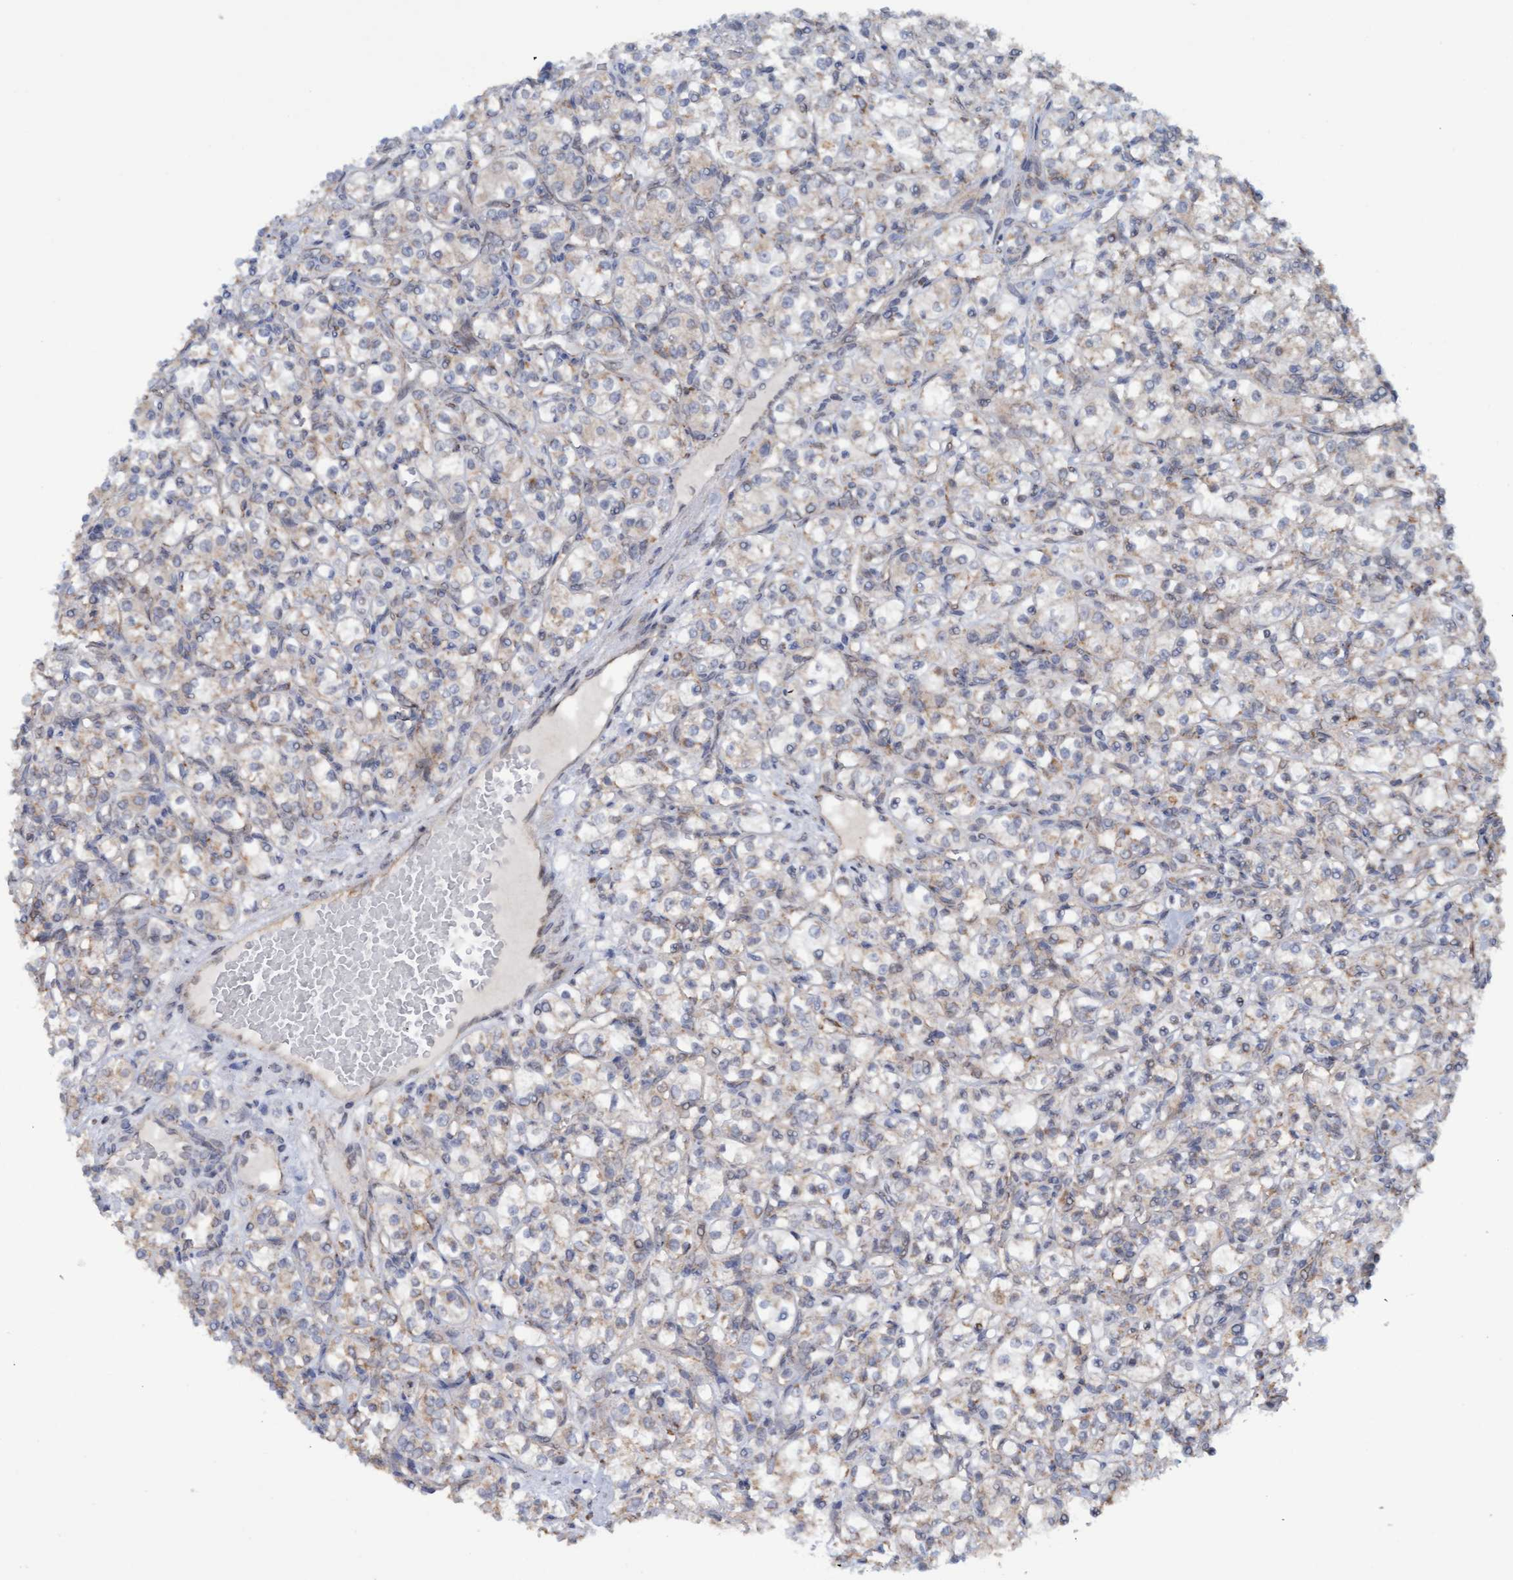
{"staining": {"intensity": "weak", "quantity": "<25%", "location": "cytoplasmic/membranous"}, "tissue": "renal cancer", "cell_type": "Tumor cells", "image_type": "cancer", "snomed": [{"axis": "morphology", "description": "Adenocarcinoma, NOS"}, {"axis": "topography", "description": "Kidney"}], "caption": "High magnification brightfield microscopy of renal cancer (adenocarcinoma) stained with DAB (brown) and counterstained with hematoxylin (blue): tumor cells show no significant positivity.", "gene": "MGLL", "patient": {"sex": "male", "age": 77}}